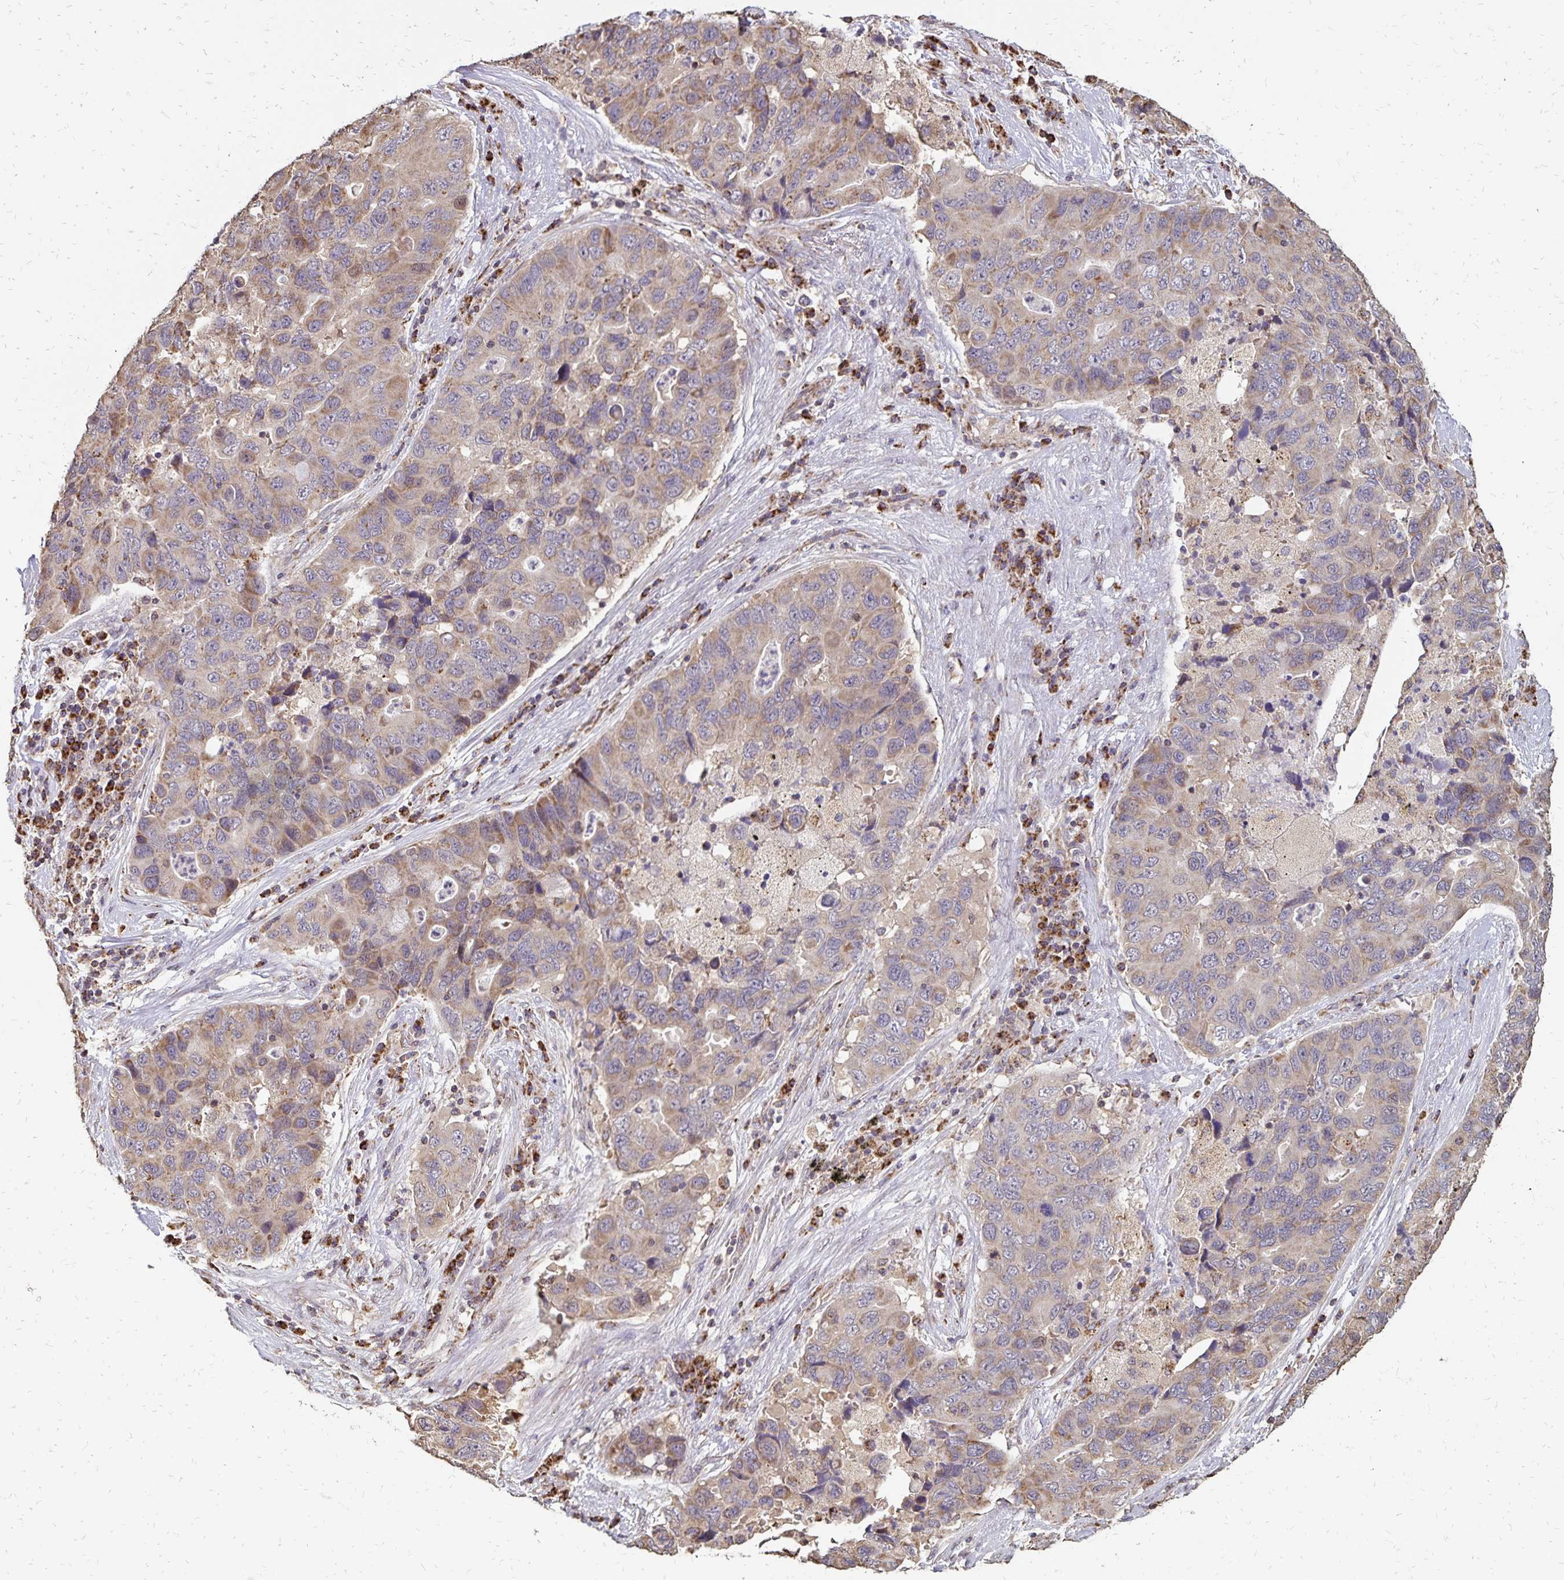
{"staining": {"intensity": "weak", "quantity": "25%-75%", "location": "cytoplasmic/membranous"}, "tissue": "lung cancer", "cell_type": "Tumor cells", "image_type": "cancer", "snomed": [{"axis": "morphology", "description": "Adenocarcinoma, NOS"}, {"axis": "morphology", "description": "Adenocarcinoma, metastatic, NOS"}, {"axis": "topography", "description": "Lymph node"}, {"axis": "topography", "description": "Lung"}], "caption": "The immunohistochemical stain shows weak cytoplasmic/membranous positivity in tumor cells of lung metastatic adenocarcinoma tissue.", "gene": "EMC10", "patient": {"sex": "female", "age": 54}}